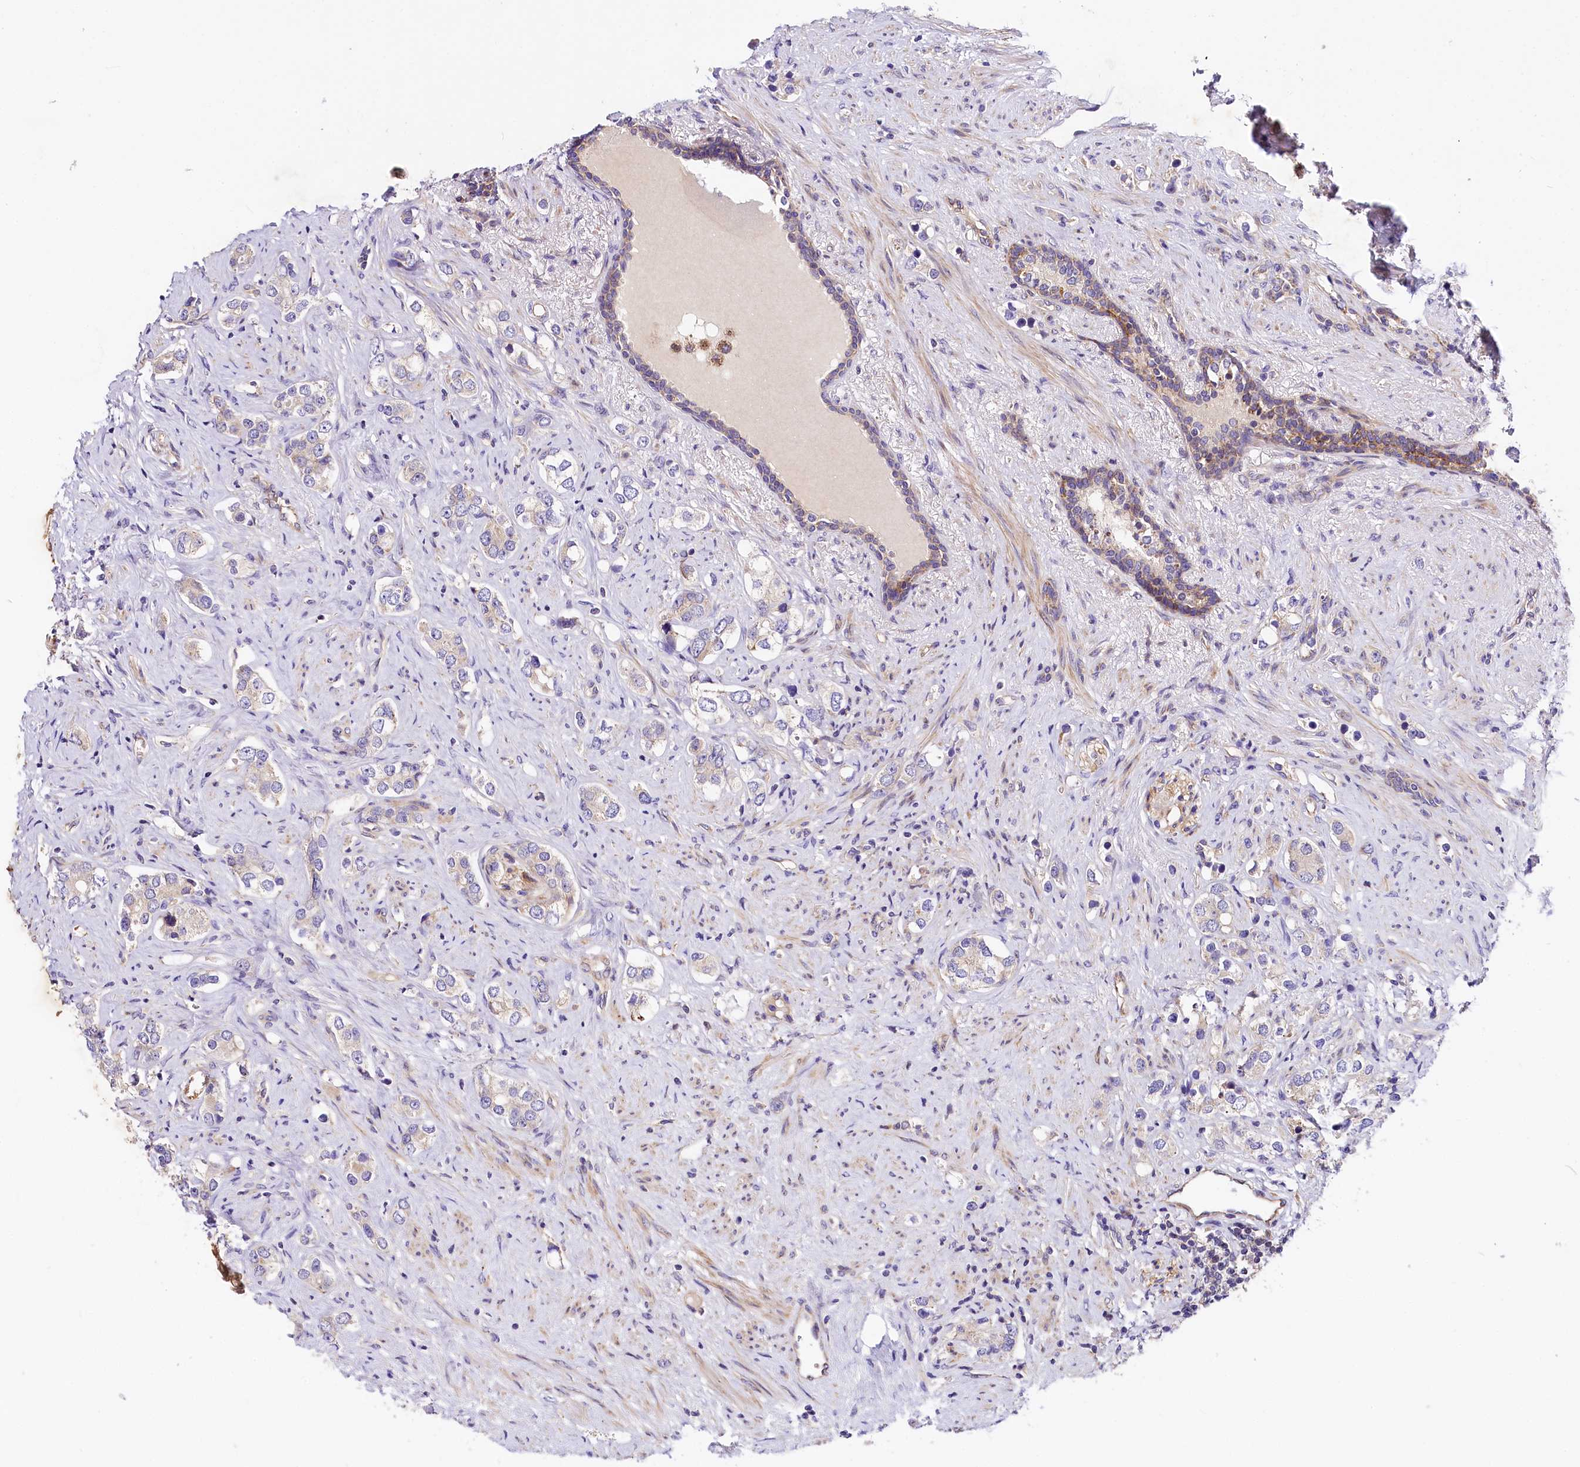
{"staining": {"intensity": "negative", "quantity": "none", "location": "none"}, "tissue": "prostate cancer", "cell_type": "Tumor cells", "image_type": "cancer", "snomed": [{"axis": "morphology", "description": "Adenocarcinoma, High grade"}, {"axis": "topography", "description": "Prostate"}], "caption": "Protein analysis of prostate high-grade adenocarcinoma reveals no significant expression in tumor cells. The staining is performed using DAB brown chromogen with nuclei counter-stained in using hematoxylin.", "gene": "ARMC6", "patient": {"sex": "male", "age": 63}}